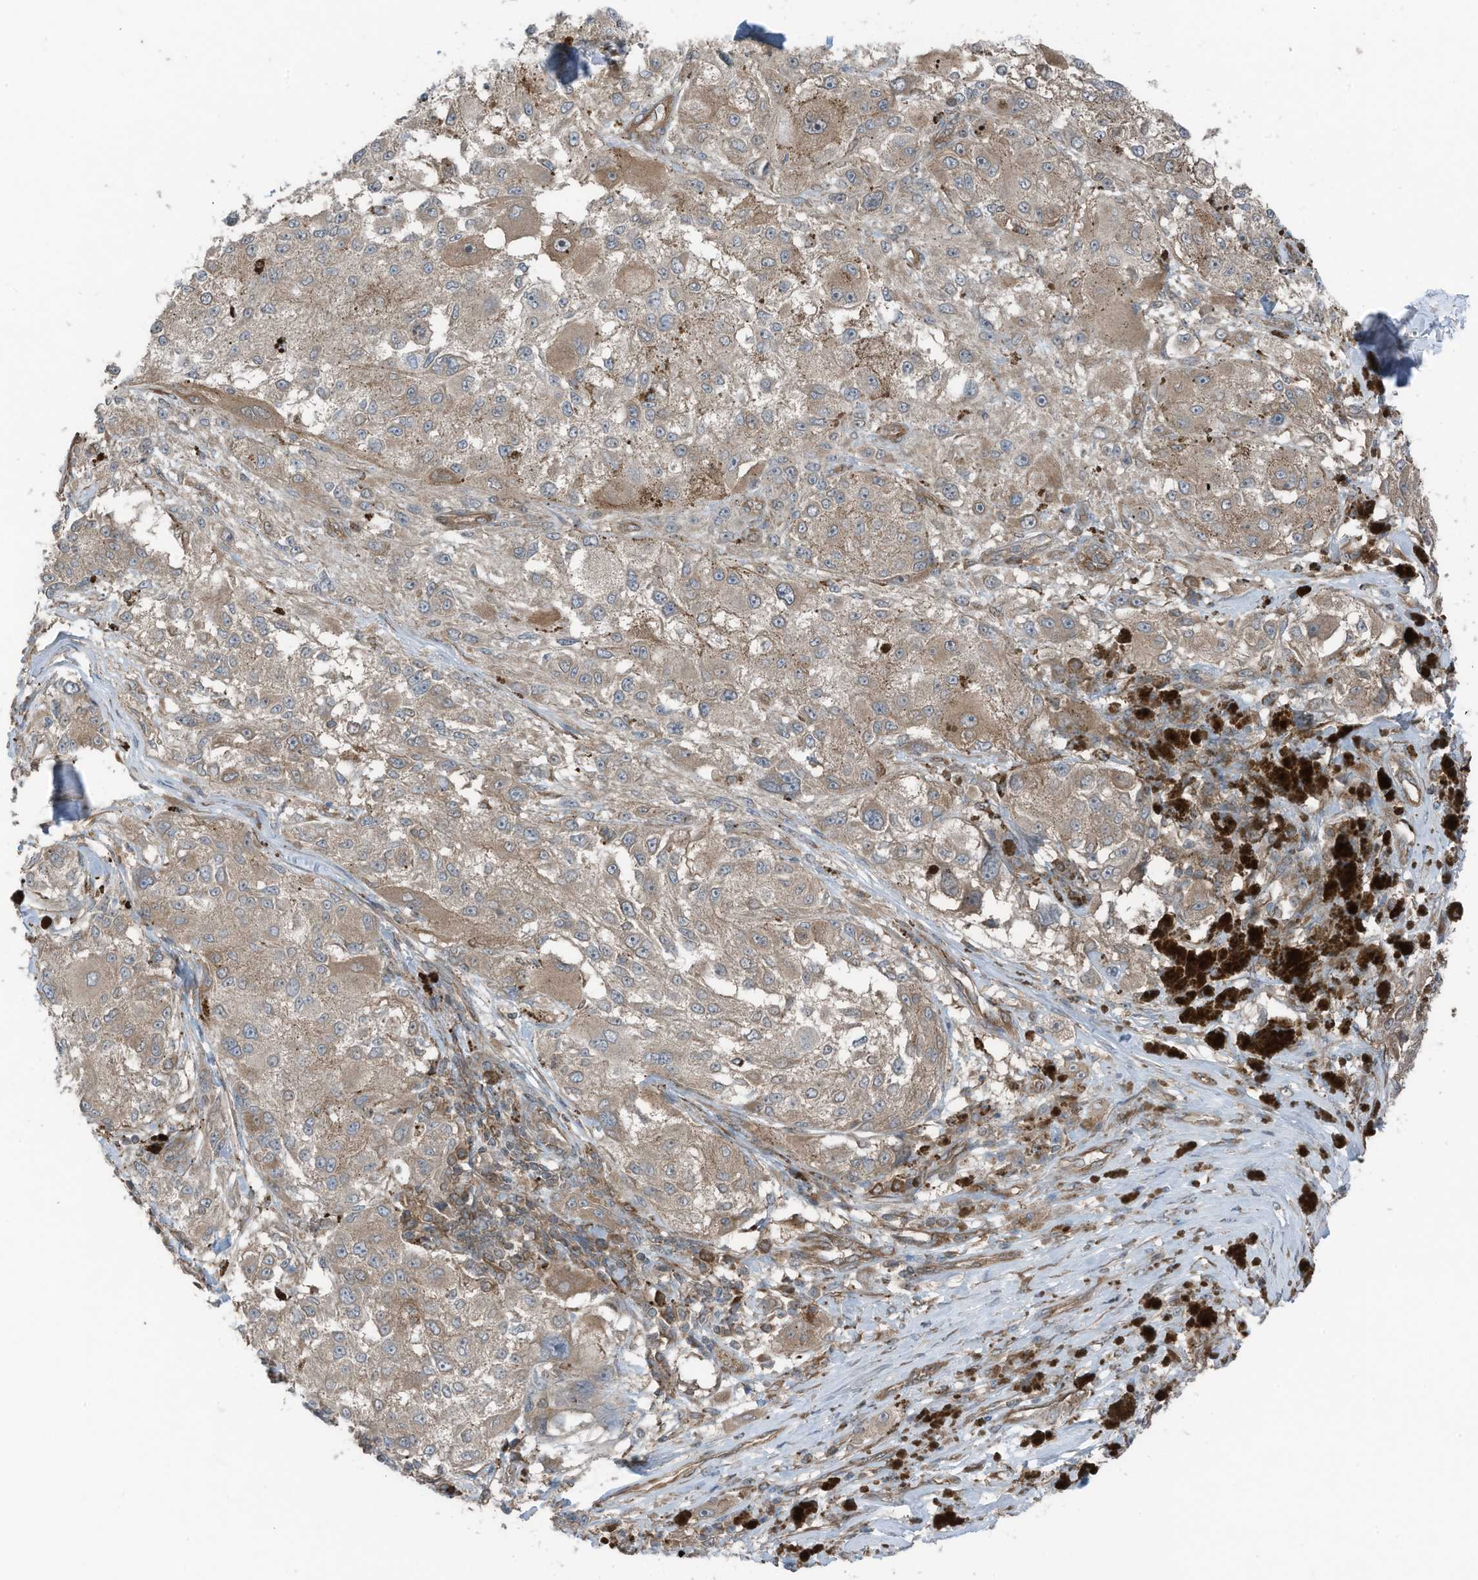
{"staining": {"intensity": "weak", "quantity": "25%-75%", "location": "cytoplasmic/membranous"}, "tissue": "melanoma", "cell_type": "Tumor cells", "image_type": "cancer", "snomed": [{"axis": "morphology", "description": "Necrosis, NOS"}, {"axis": "morphology", "description": "Malignant melanoma, NOS"}, {"axis": "topography", "description": "Skin"}], "caption": "Melanoma stained for a protein exhibits weak cytoplasmic/membranous positivity in tumor cells. The protein is stained brown, and the nuclei are stained in blue (DAB IHC with brightfield microscopy, high magnification).", "gene": "TXNDC9", "patient": {"sex": "female", "age": 87}}